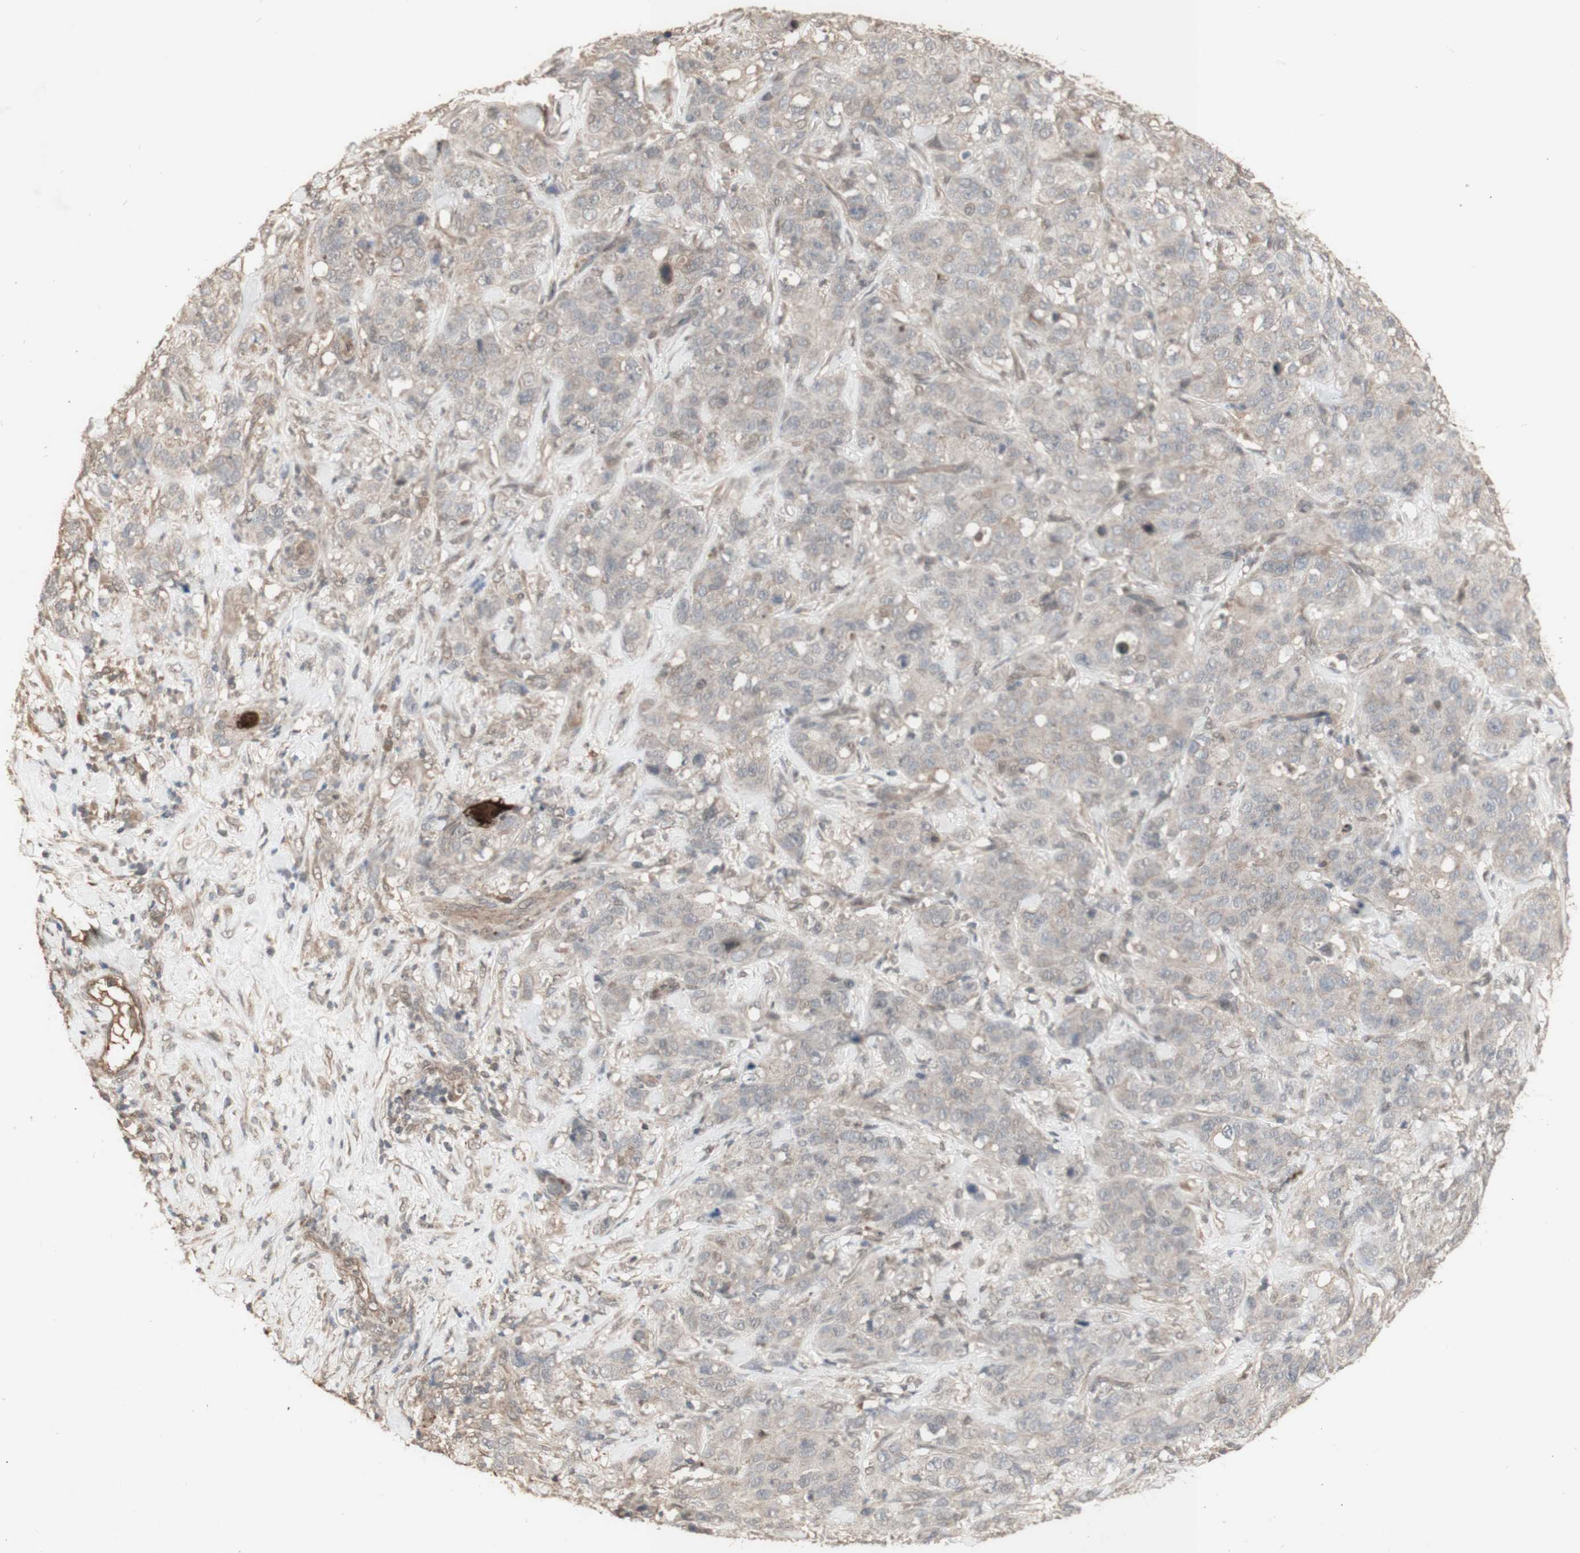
{"staining": {"intensity": "weak", "quantity": "25%-75%", "location": "cytoplasmic/membranous"}, "tissue": "stomach cancer", "cell_type": "Tumor cells", "image_type": "cancer", "snomed": [{"axis": "morphology", "description": "Adenocarcinoma, NOS"}, {"axis": "topography", "description": "Stomach"}], "caption": "Immunohistochemical staining of adenocarcinoma (stomach) exhibits low levels of weak cytoplasmic/membranous protein positivity in approximately 25%-75% of tumor cells.", "gene": "ALOX12", "patient": {"sex": "male", "age": 48}}